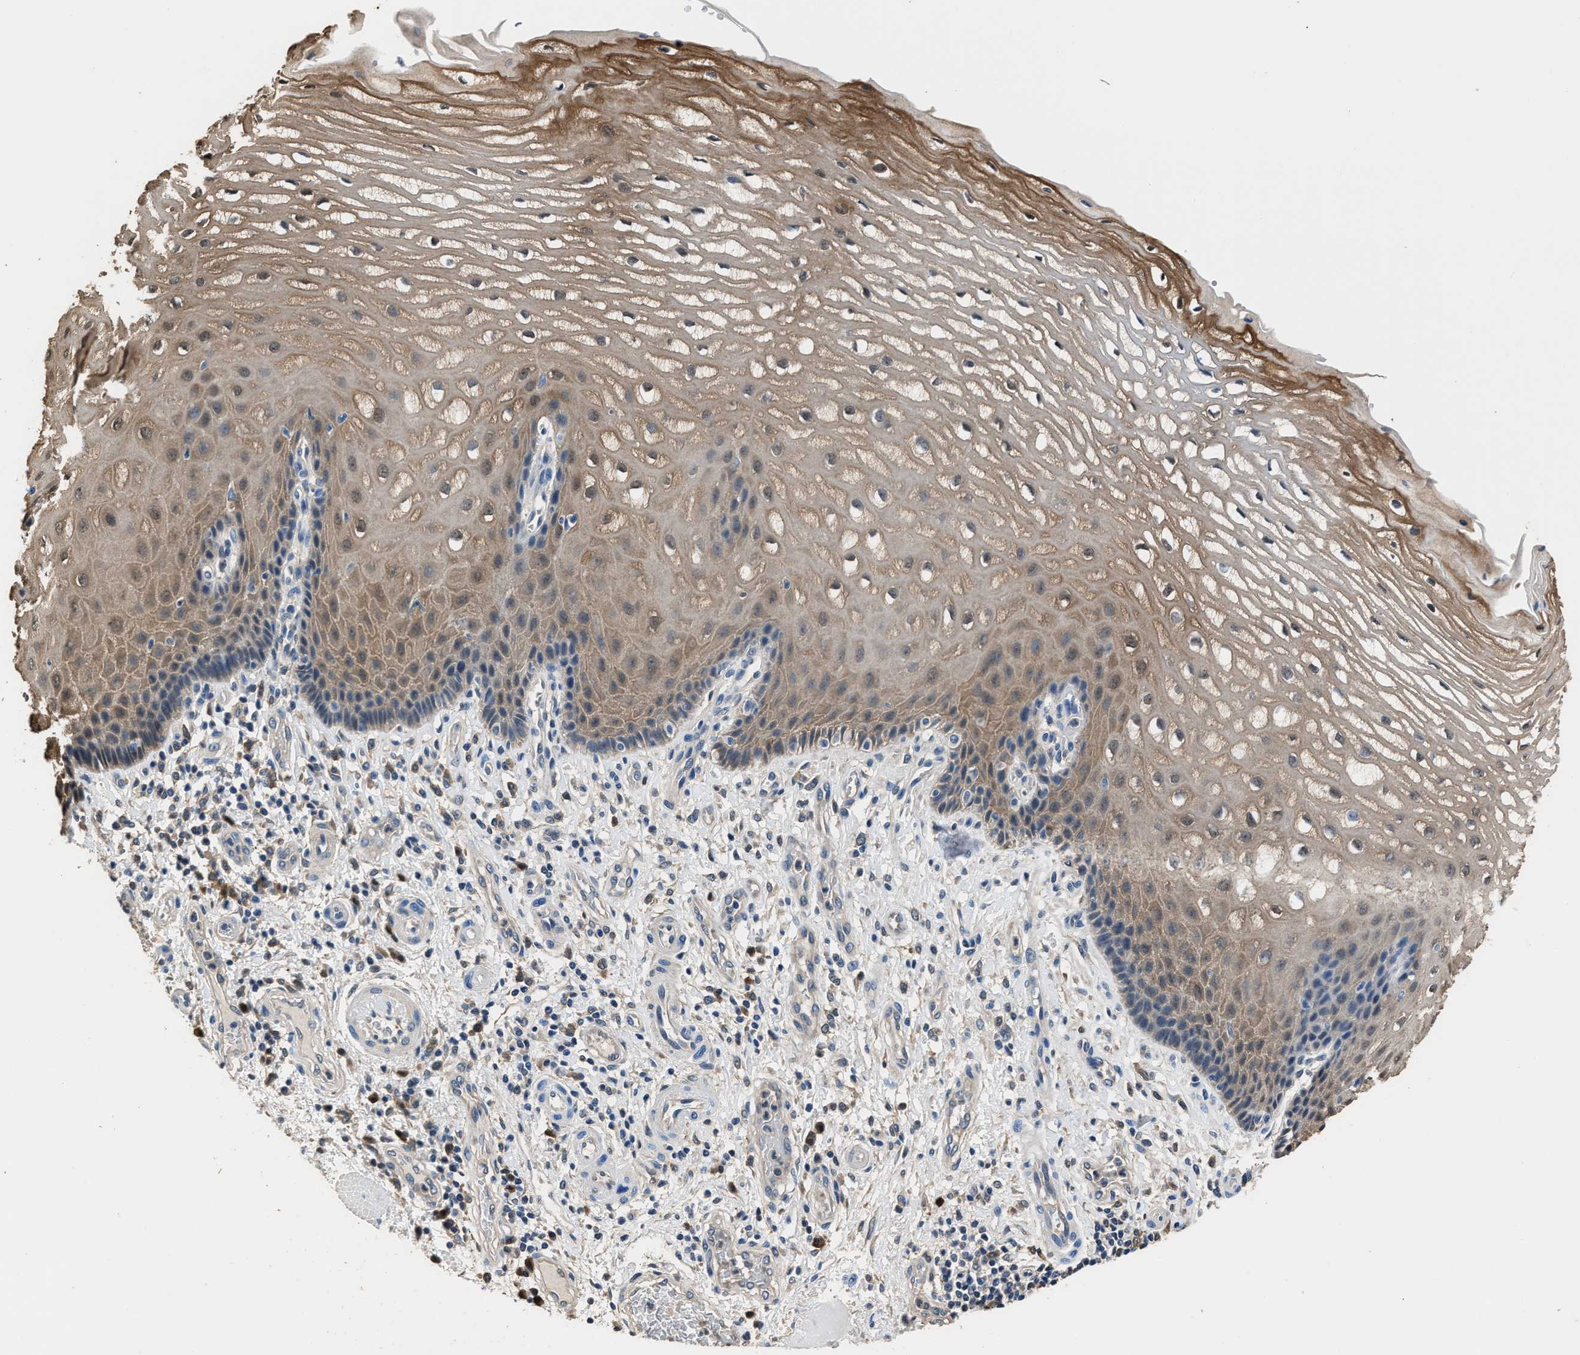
{"staining": {"intensity": "moderate", "quantity": ">75%", "location": "cytoplasmic/membranous,nuclear"}, "tissue": "esophagus", "cell_type": "Squamous epithelial cells", "image_type": "normal", "snomed": [{"axis": "morphology", "description": "Normal tissue, NOS"}, {"axis": "topography", "description": "Esophagus"}], "caption": "A medium amount of moderate cytoplasmic/membranous,nuclear positivity is appreciated in about >75% of squamous epithelial cells in normal esophagus. The protein is stained brown, and the nuclei are stained in blue (DAB IHC with brightfield microscopy, high magnification).", "gene": "GSTP1", "patient": {"sex": "male", "age": 54}}